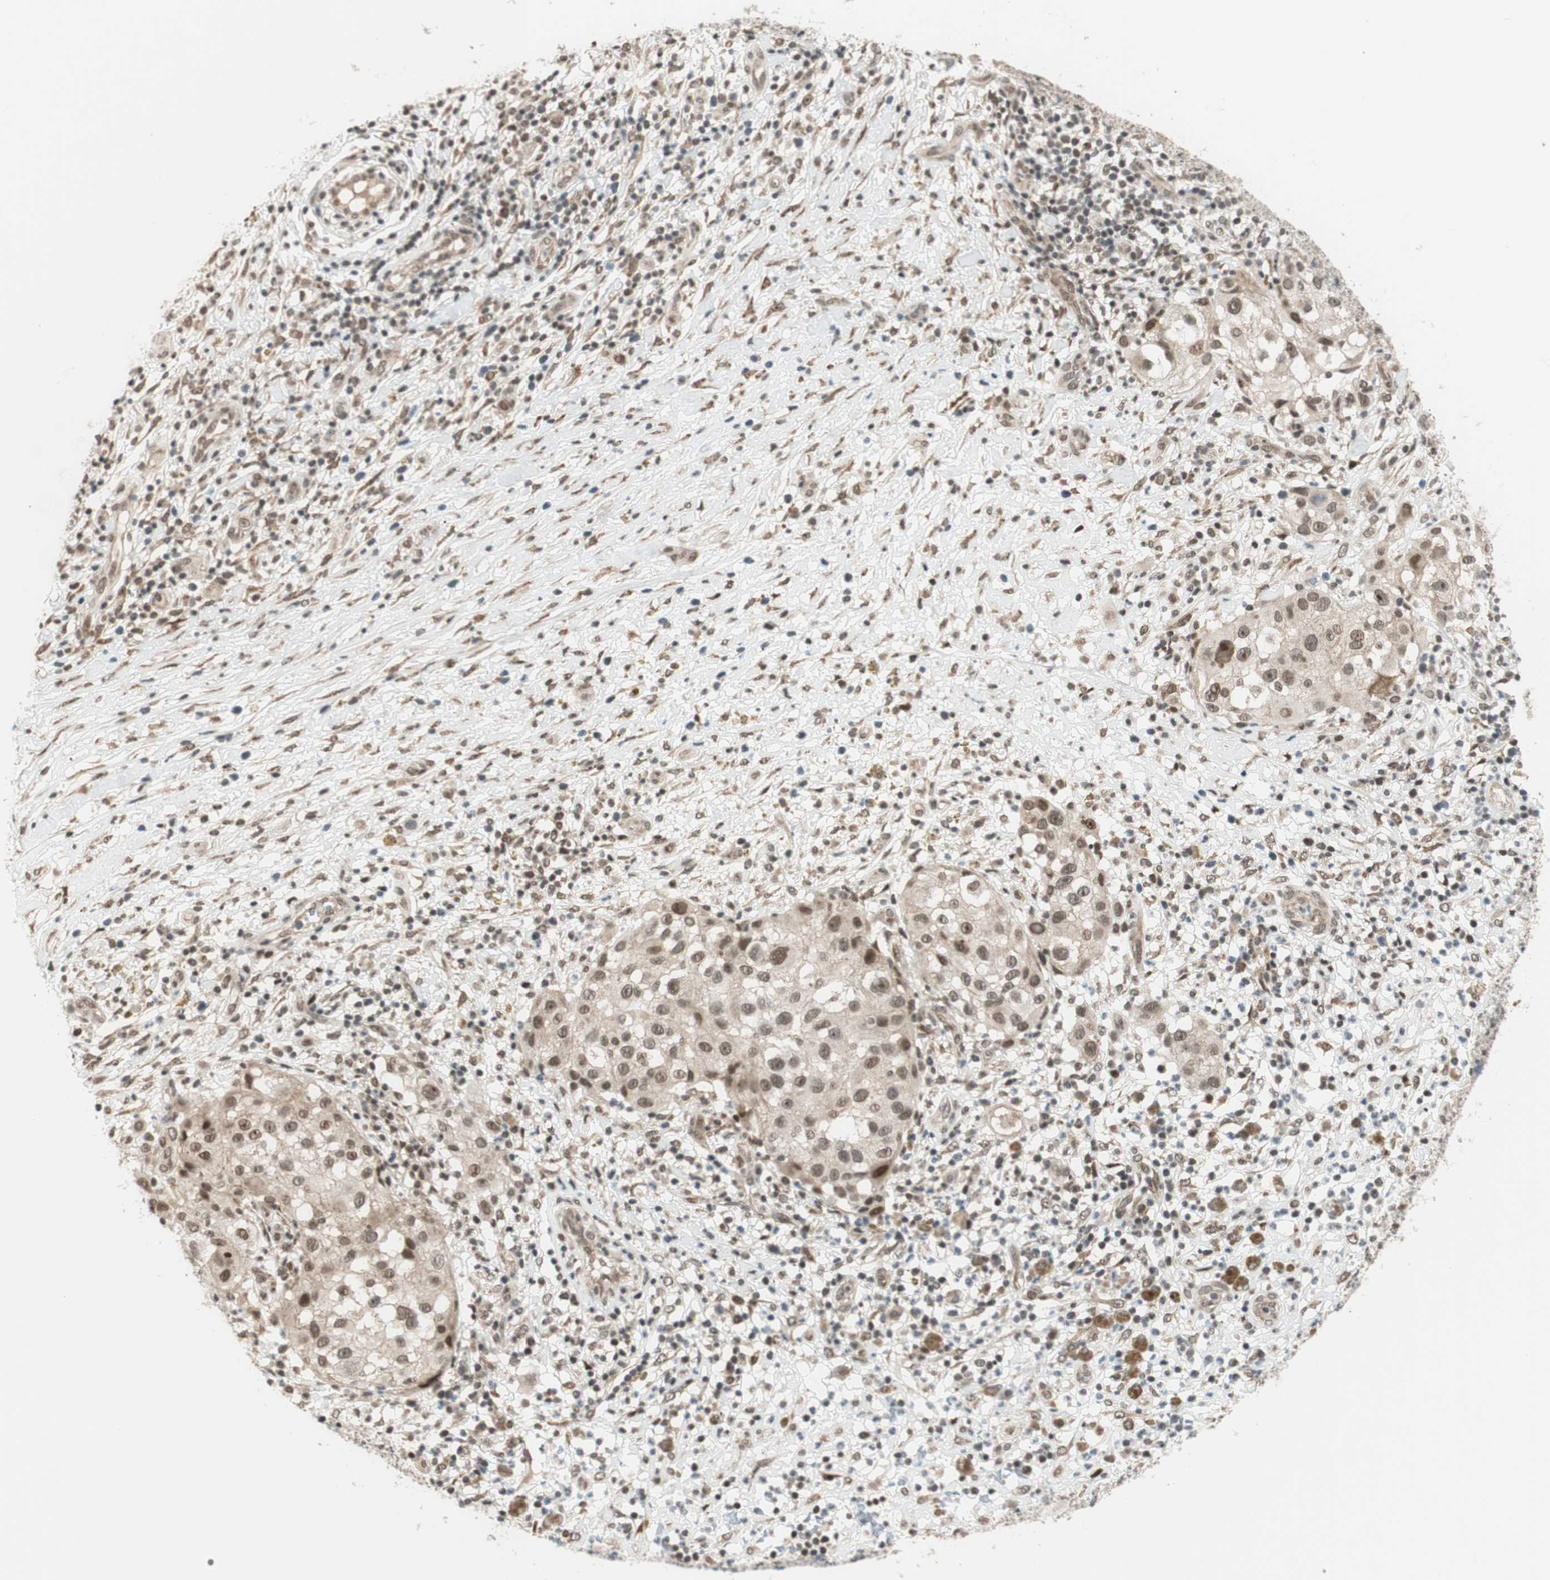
{"staining": {"intensity": "weak", "quantity": ">75%", "location": "cytoplasmic/membranous,nuclear"}, "tissue": "melanoma", "cell_type": "Tumor cells", "image_type": "cancer", "snomed": [{"axis": "morphology", "description": "Necrosis, NOS"}, {"axis": "morphology", "description": "Malignant melanoma, NOS"}, {"axis": "topography", "description": "Skin"}], "caption": "Malignant melanoma was stained to show a protein in brown. There is low levels of weak cytoplasmic/membranous and nuclear expression in approximately >75% of tumor cells.", "gene": "BRMS1", "patient": {"sex": "female", "age": 87}}